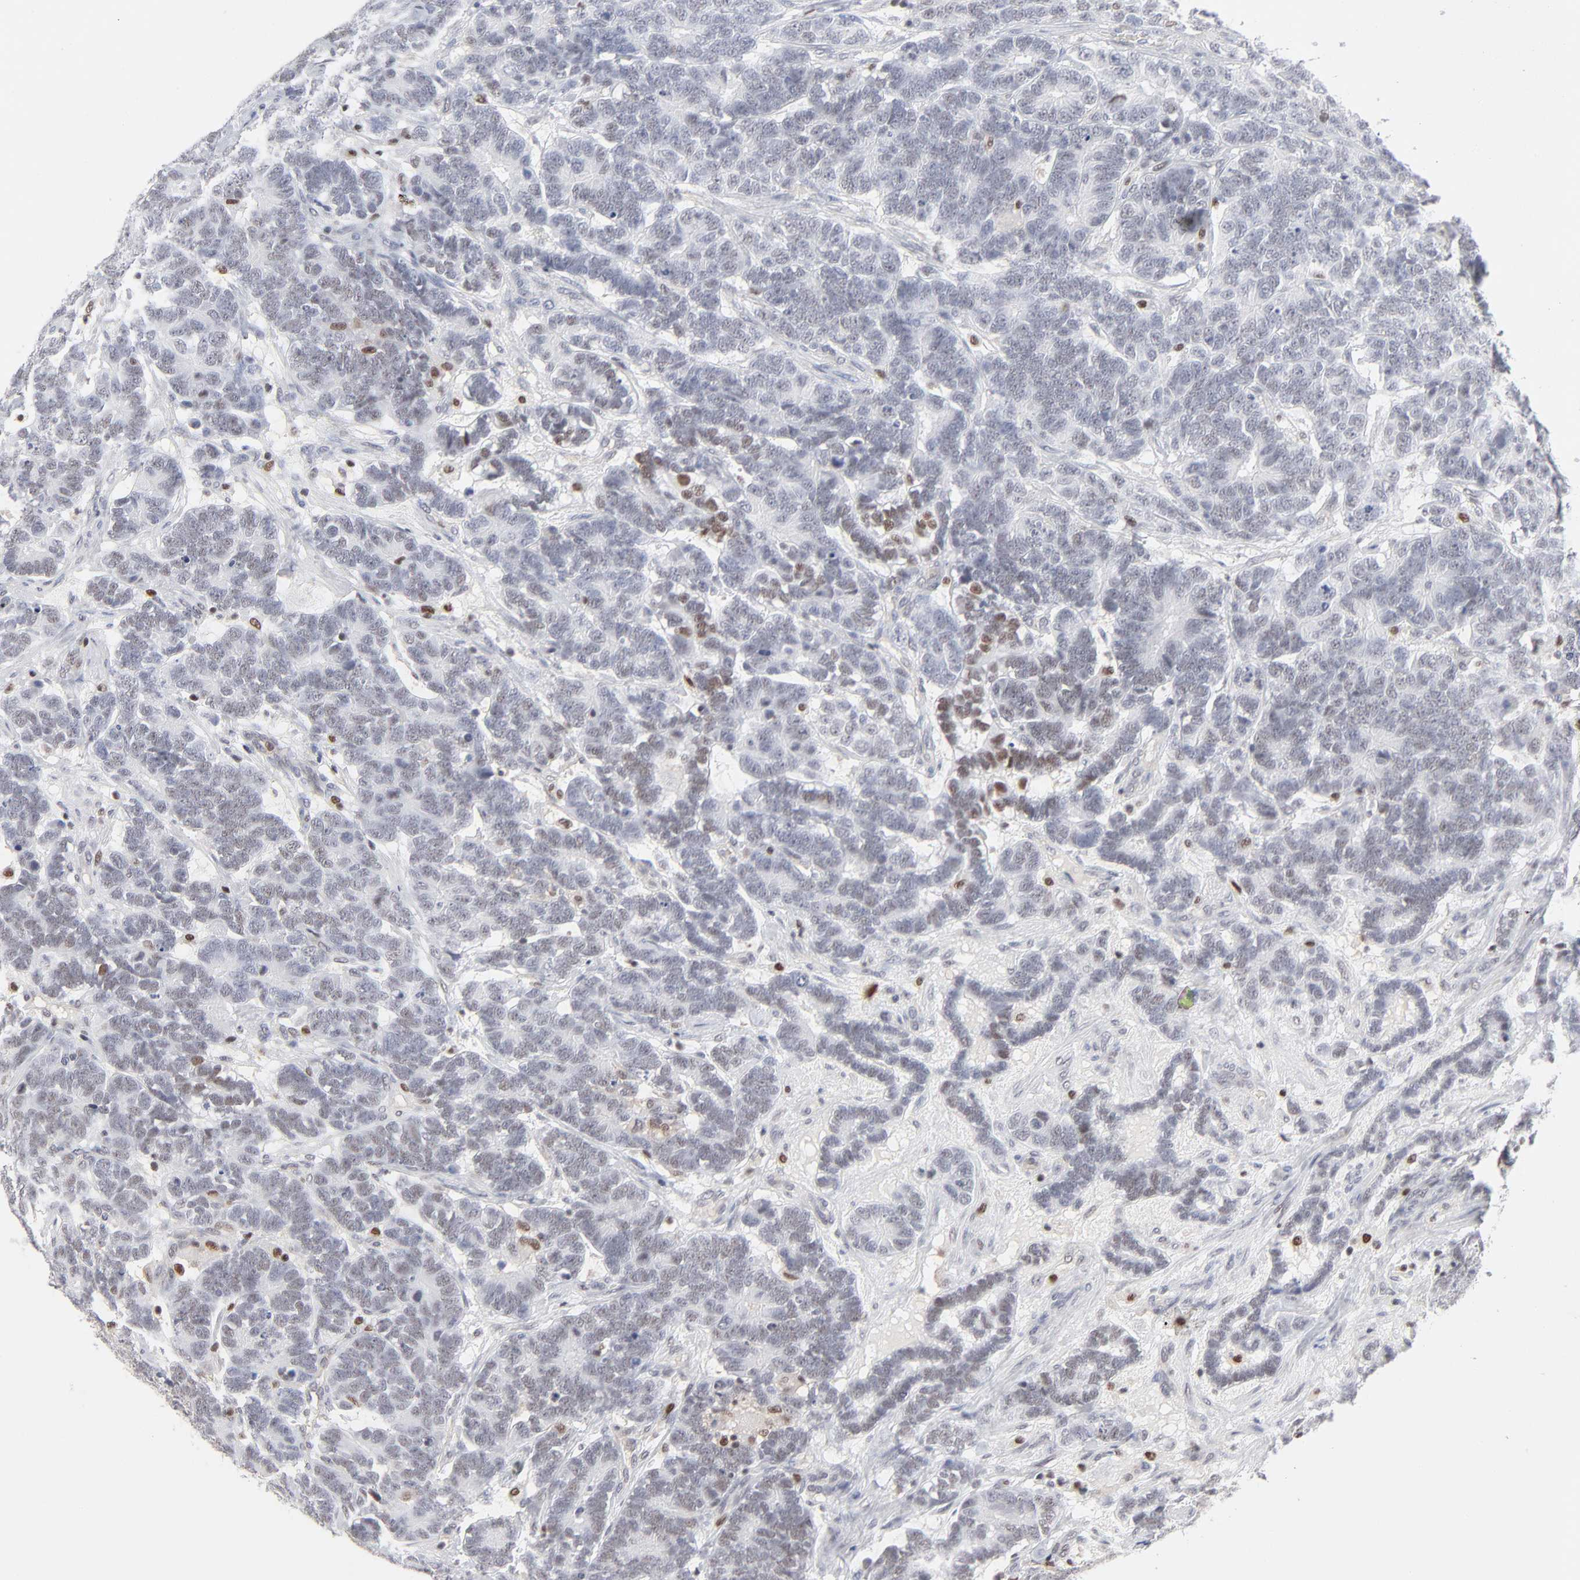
{"staining": {"intensity": "negative", "quantity": "none", "location": "none"}, "tissue": "testis cancer", "cell_type": "Tumor cells", "image_type": "cancer", "snomed": [{"axis": "morphology", "description": "Carcinoma, Embryonal, NOS"}, {"axis": "topography", "description": "Testis"}], "caption": "Immunohistochemistry (IHC) of embryonal carcinoma (testis) demonstrates no expression in tumor cells. The staining was performed using DAB to visualize the protein expression in brown, while the nuclei were stained in blue with hematoxylin (Magnification: 20x).", "gene": "MAX", "patient": {"sex": "male", "age": 26}}